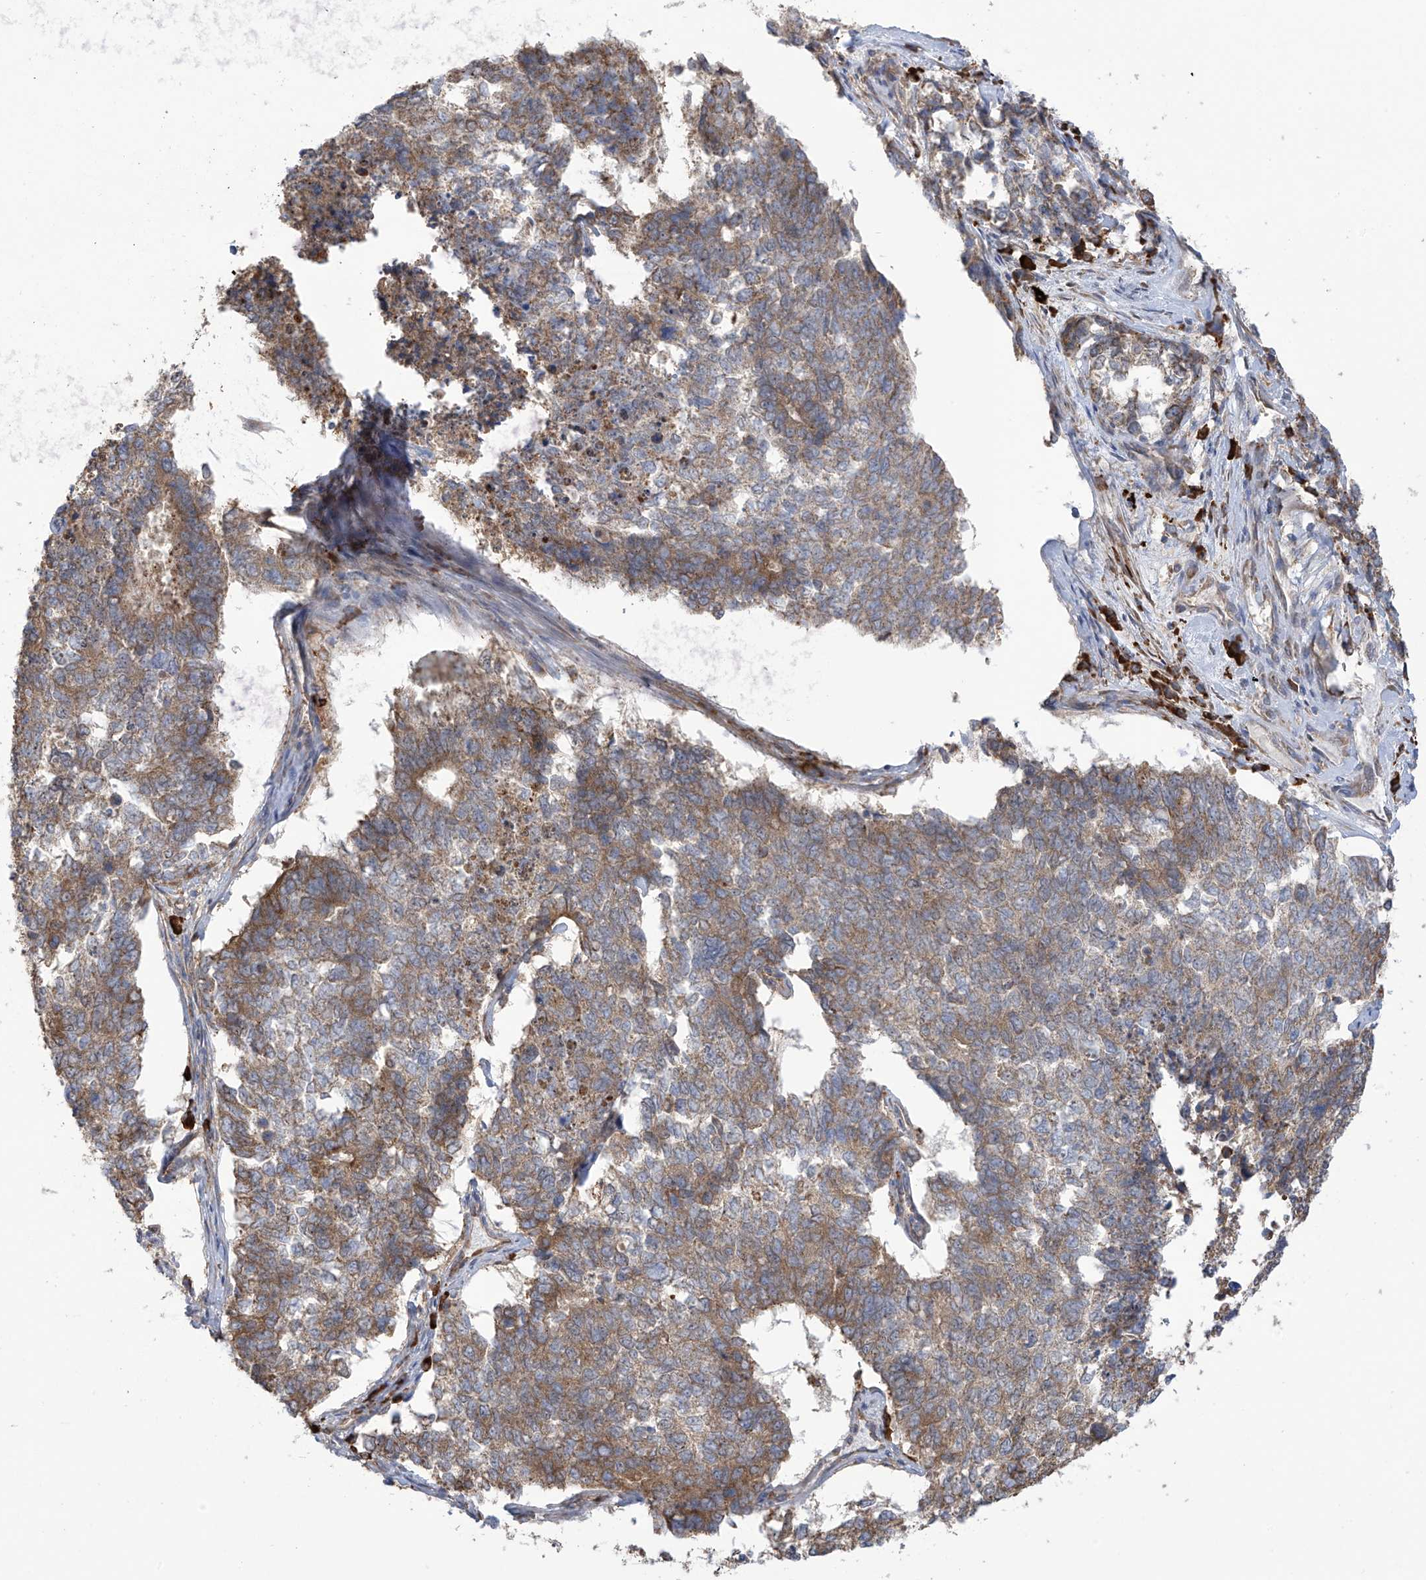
{"staining": {"intensity": "weak", "quantity": "25%-75%", "location": "cytoplasmic/membranous"}, "tissue": "cervical cancer", "cell_type": "Tumor cells", "image_type": "cancer", "snomed": [{"axis": "morphology", "description": "Squamous cell carcinoma, NOS"}, {"axis": "topography", "description": "Cervix"}], "caption": "Immunohistochemistry staining of cervical cancer (squamous cell carcinoma), which displays low levels of weak cytoplasmic/membranous positivity in about 25%-75% of tumor cells indicating weak cytoplasmic/membranous protein staining. The staining was performed using DAB (3,3'-diaminobenzidine) (brown) for protein detection and nuclei were counterstained in hematoxylin (blue).", "gene": "KIAA1522", "patient": {"sex": "female", "age": 63}}